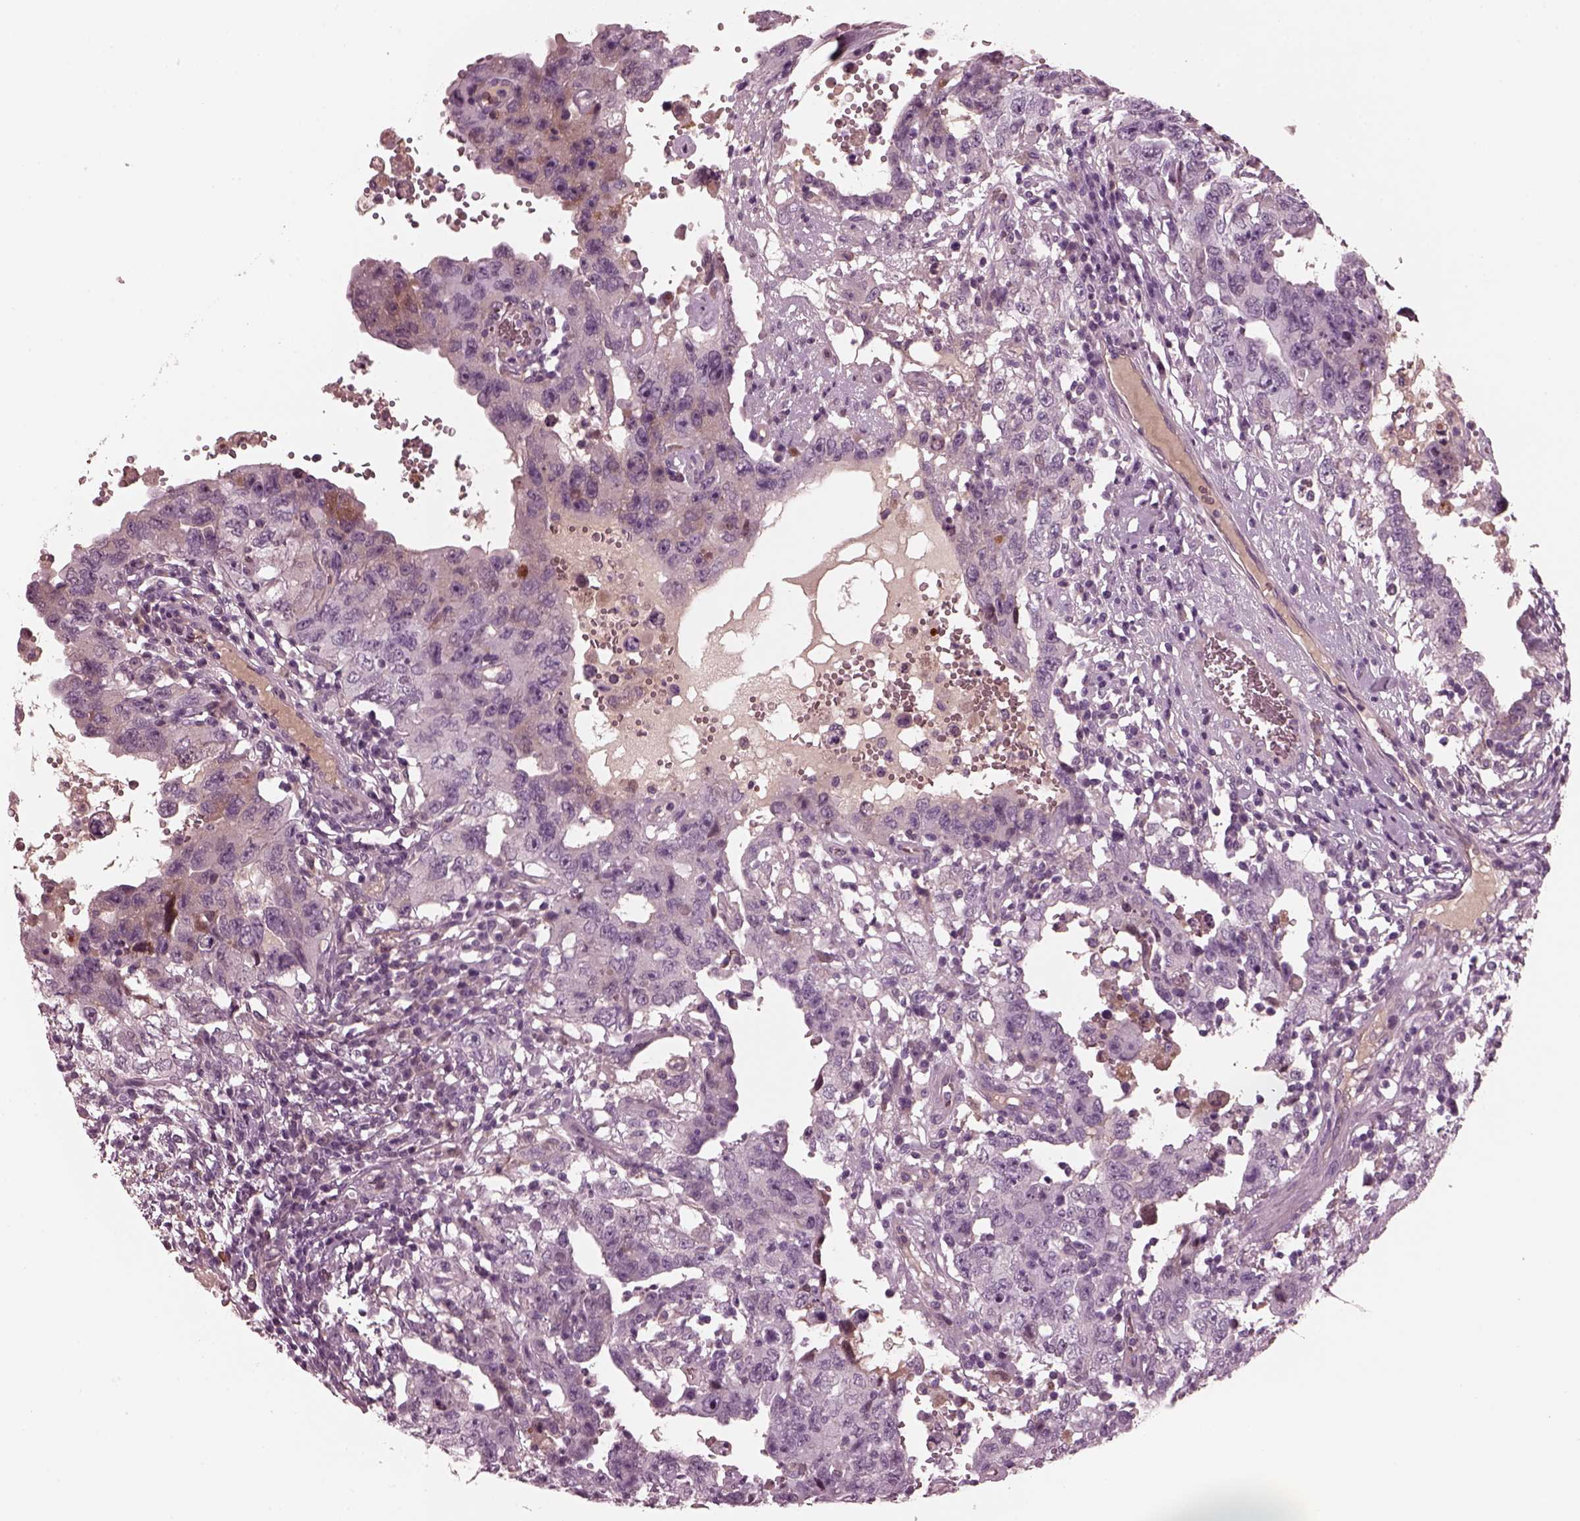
{"staining": {"intensity": "negative", "quantity": "none", "location": "none"}, "tissue": "testis cancer", "cell_type": "Tumor cells", "image_type": "cancer", "snomed": [{"axis": "morphology", "description": "Carcinoma, Embryonal, NOS"}, {"axis": "topography", "description": "Testis"}], "caption": "There is no significant expression in tumor cells of testis cancer (embryonal carcinoma). The staining is performed using DAB (3,3'-diaminobenzidine) brown chromogen with nuclei counter-stained in using hematoxylin.", "gene": "CGA", "patient": {"sex": "male", "age": 26}}